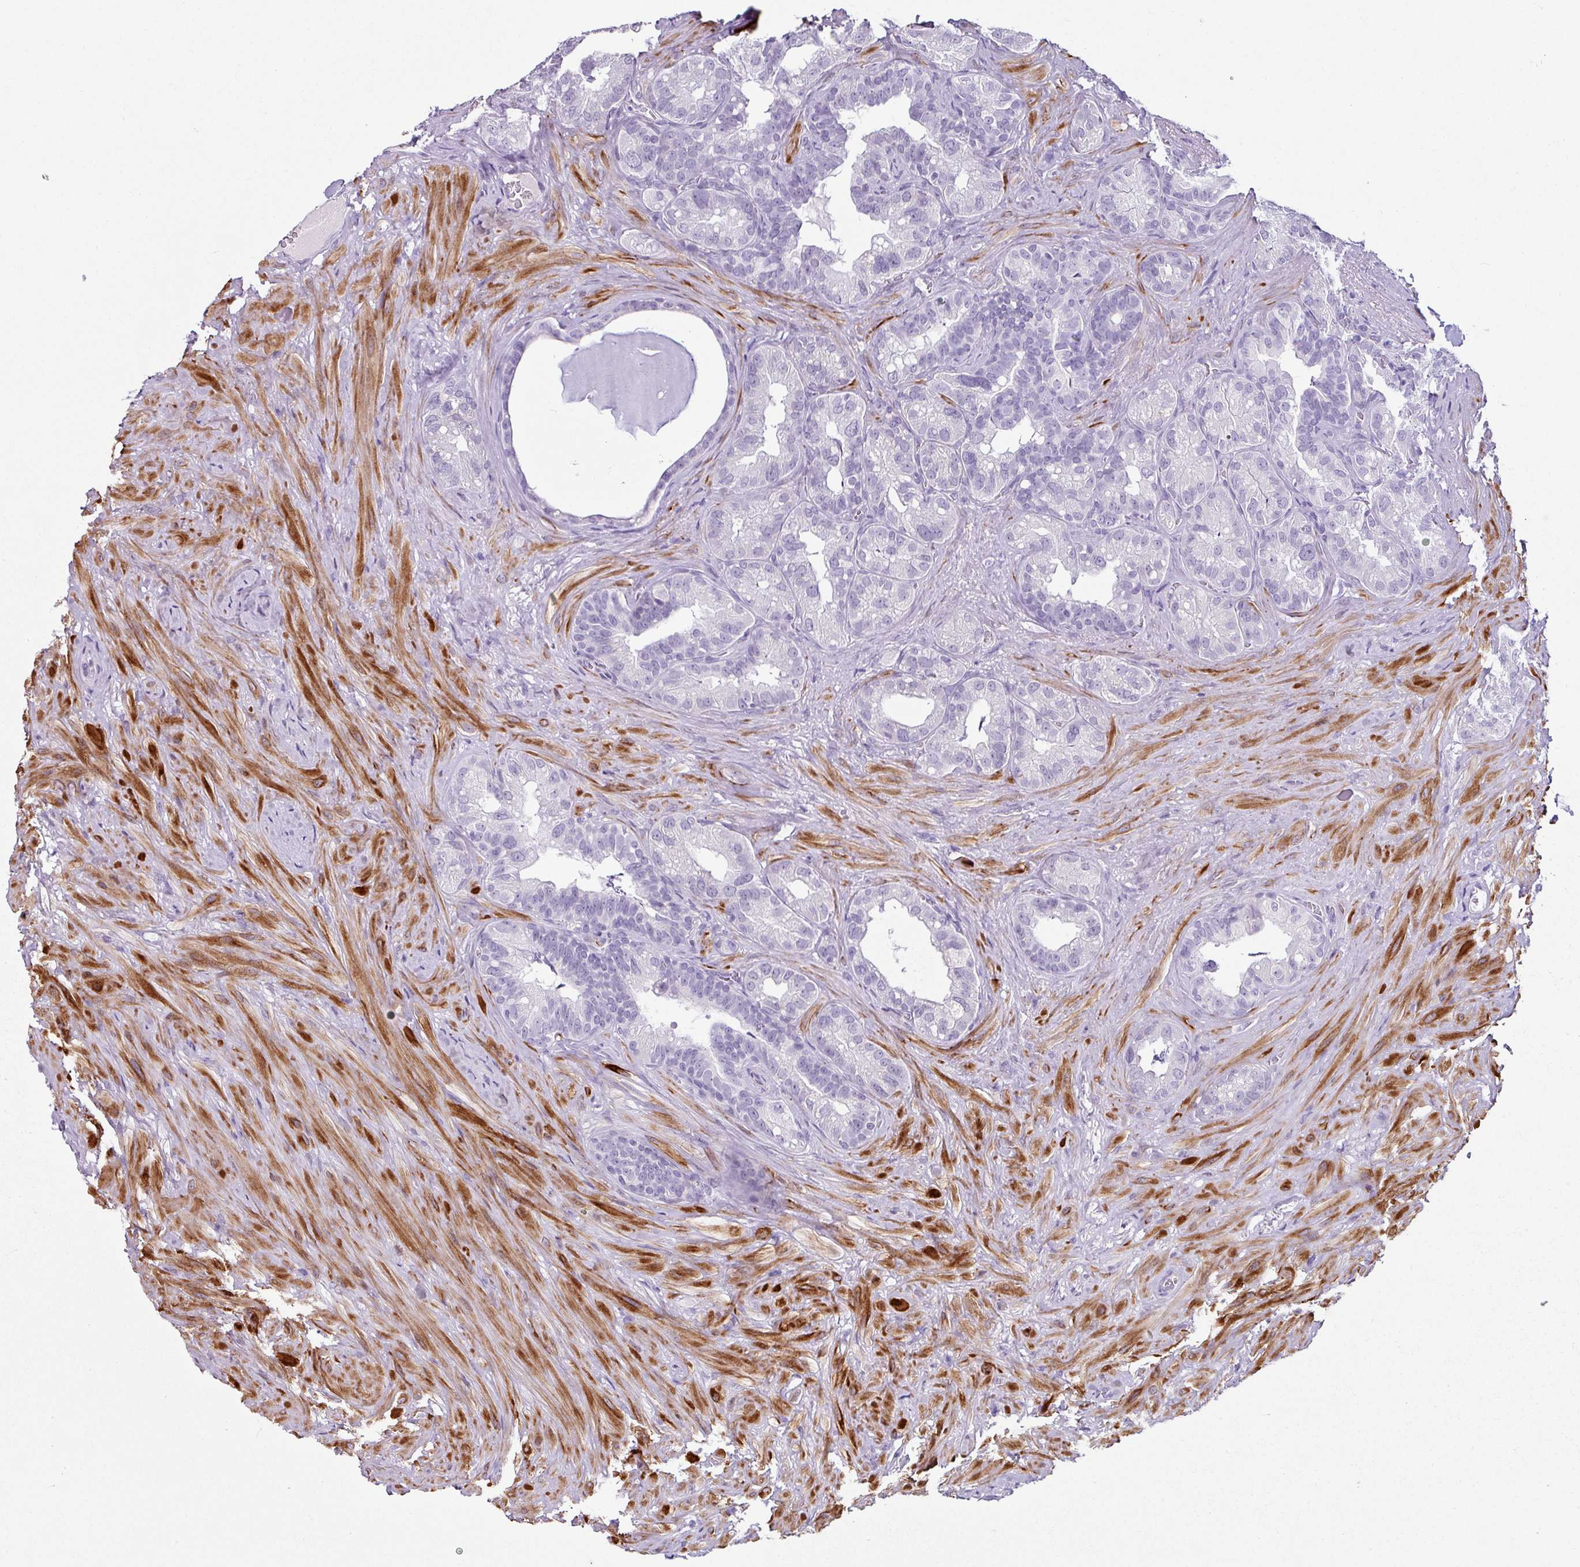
{"staining": {"intensity": "negative", "quantity": "none", "location": "none"}, "tissue": "seminal vesicle", "cell_type": "Glandular cells", "image_type": "normal", "snomed": [{"axis": "morphology", "description": "Normal tissue, NOS"}, {"axis": "topography", "description": "Seminal veicle"}], "caption": "Seminal vesicle was stained to show a protein in brown. There is no significant positivity in glandular cells. Brightfield microscopy of immunohistochemistry stained with DAB (brown) and hematoxylin (blue), captured at high magnification.", "gene": "TRA2A", "patient": {"sex": "male", "age": 60}}